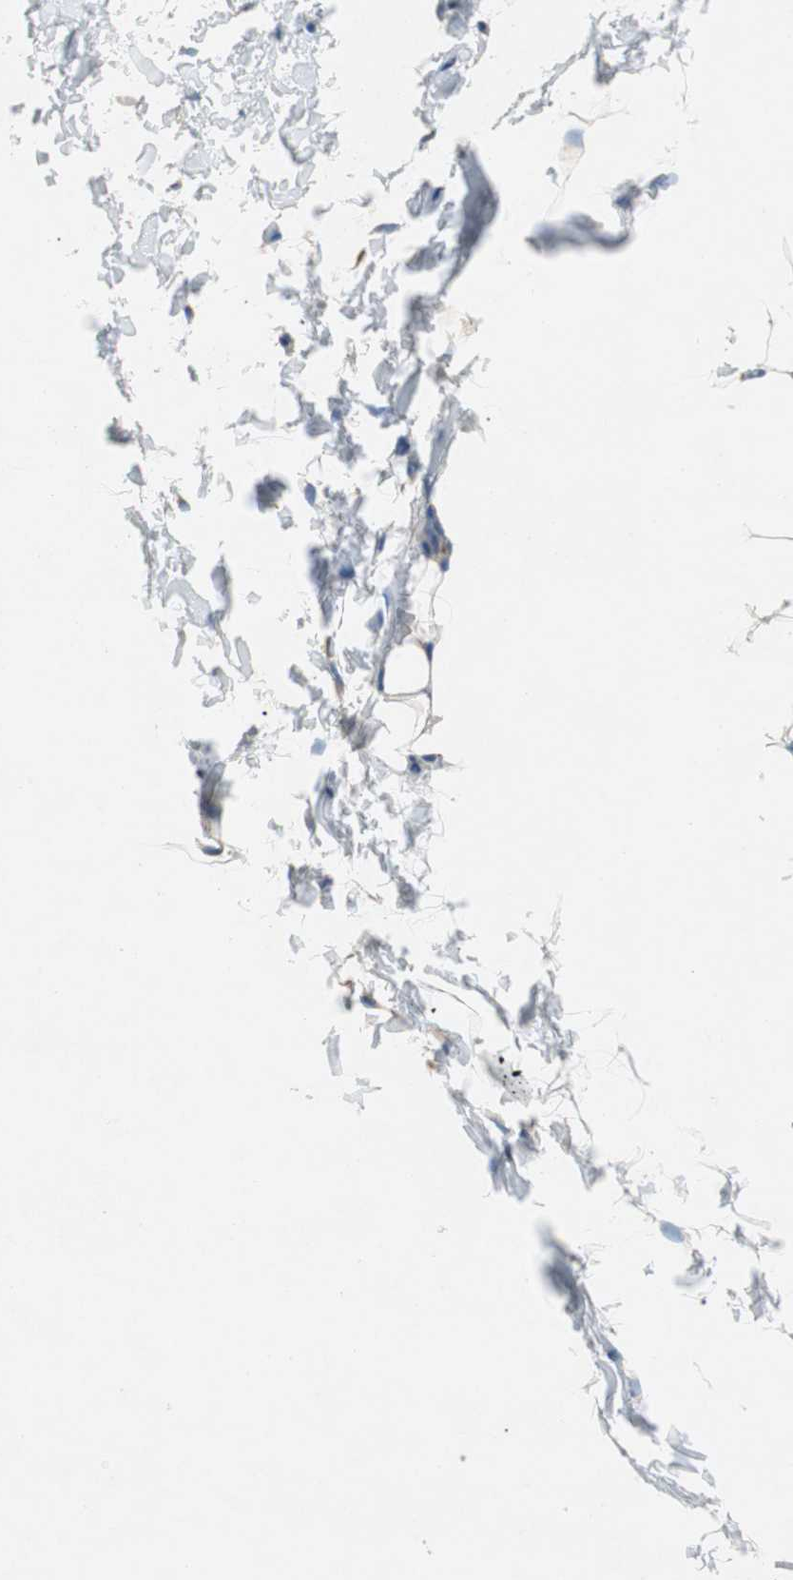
{"staining": {"intensity": "weak", "quantity": ">75%", "location": "cytoplasmic/membranous"}, "tissue": "adipose tissue", "cell_type": "Adipocytes", "image_type": "normal", "snomed": [{"axis": "morphology", "description": "Normal tissue, NOS"}, {"axis": "topography", "description": "Soft tissue"}], "caption": "Adipose tissue stained for a protein (brown) displays weak cytoplasmic/membranous positive positivity in about >75% of adipocytes.", "gene": "RPL35", "patient": {"sex": "male", "age": 26}}